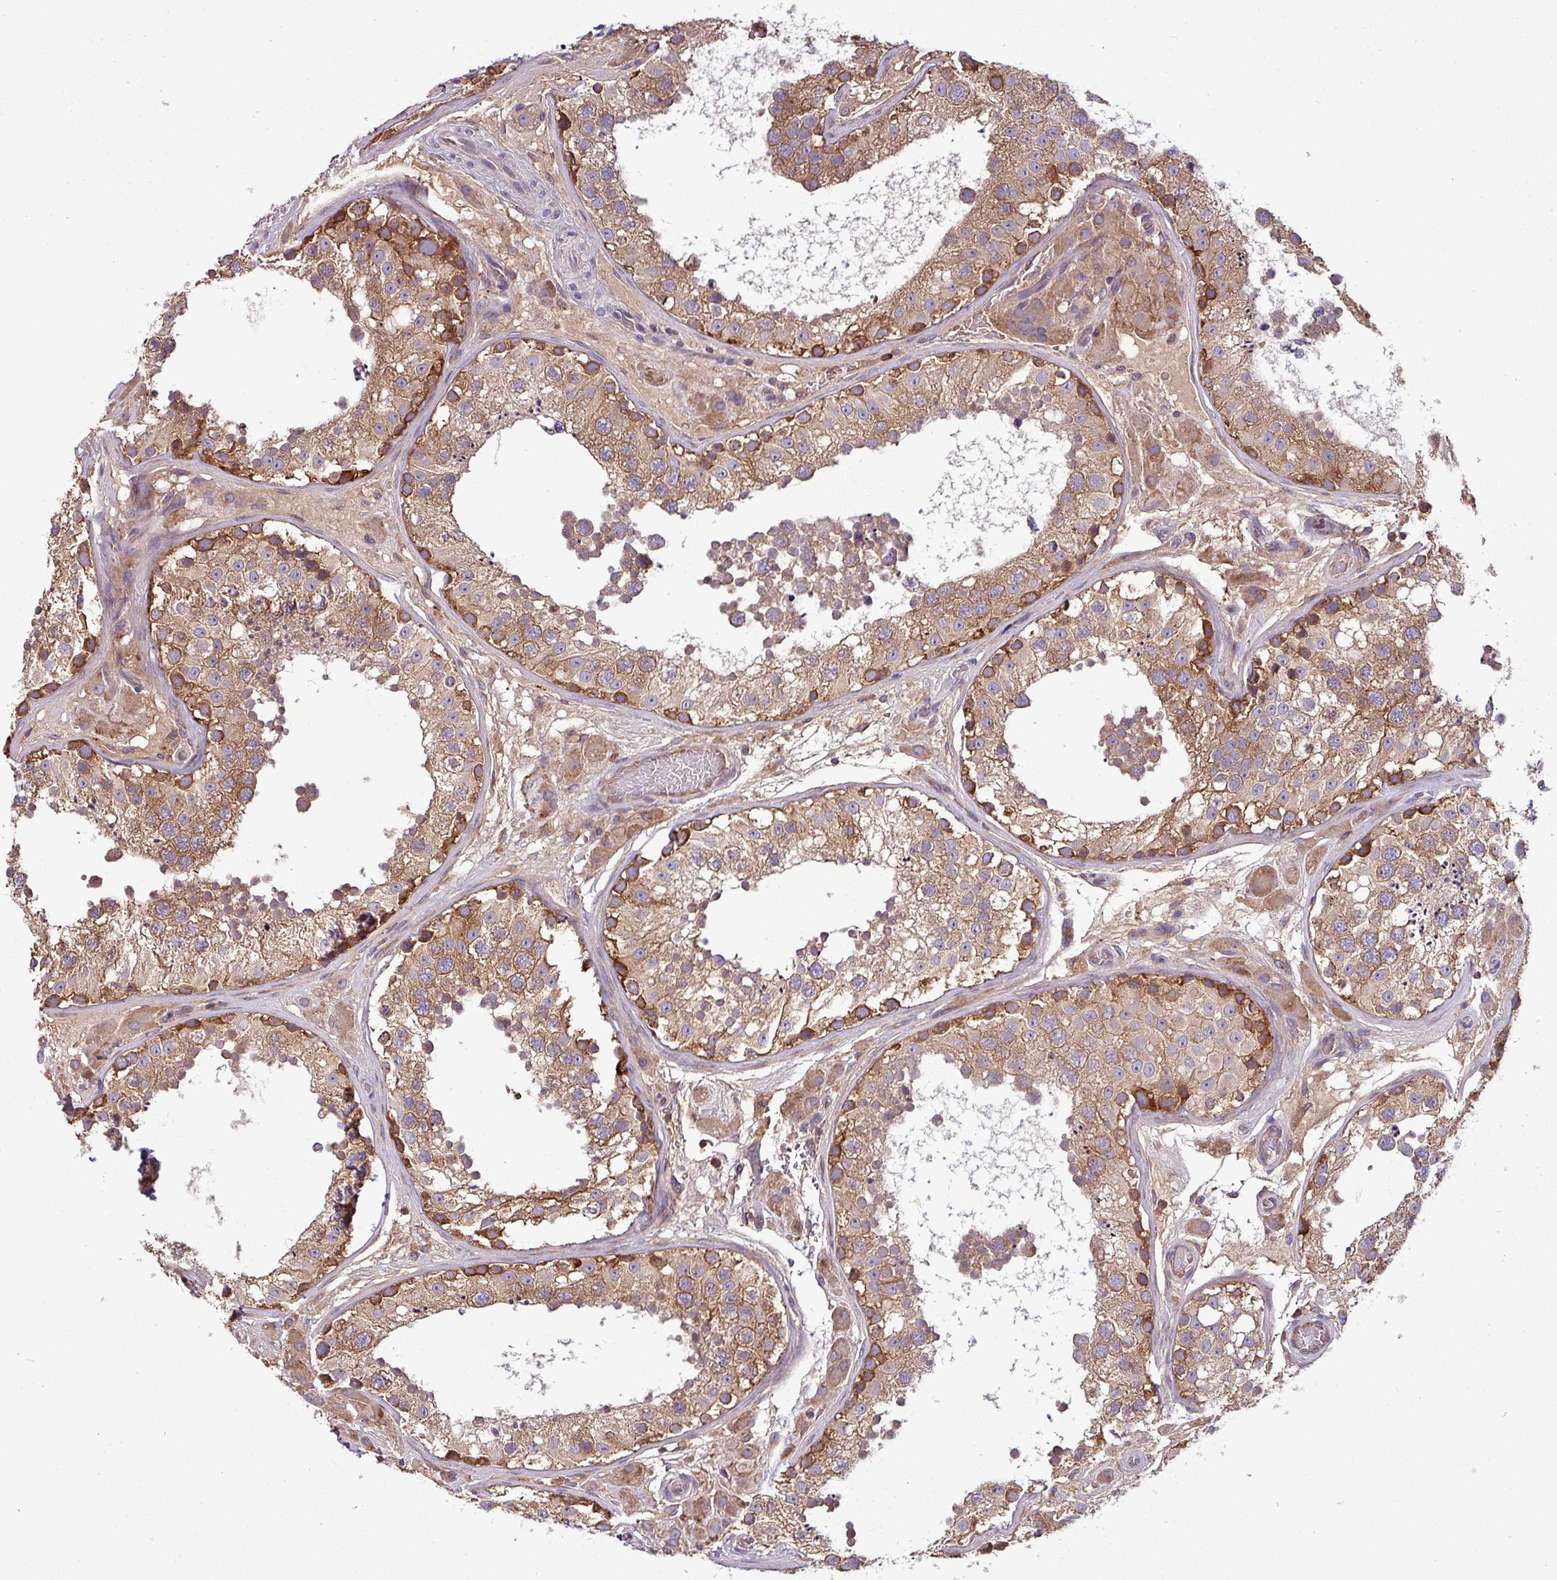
{"staining": {"intensity": "moderate", "quantity": ">75%", "location": "cytoplasmic/membranous"}, "tissue": "testis", "cell_type": "Cells in seminiferous ducts", "image_type": "normal", "snomed": [{"axis": "morphology", "description": "Normal tissue, NOS"}, {"axis": "topography", "description": "Testis"}], "caption": "Cells in seminiferous ducts reveal medium levels of moderate cytoplasmic/membranous staining in about >75% of cells in normal testis.", "gene": "LRRC74B", "patient": {"sex": "male", "age": 26}}